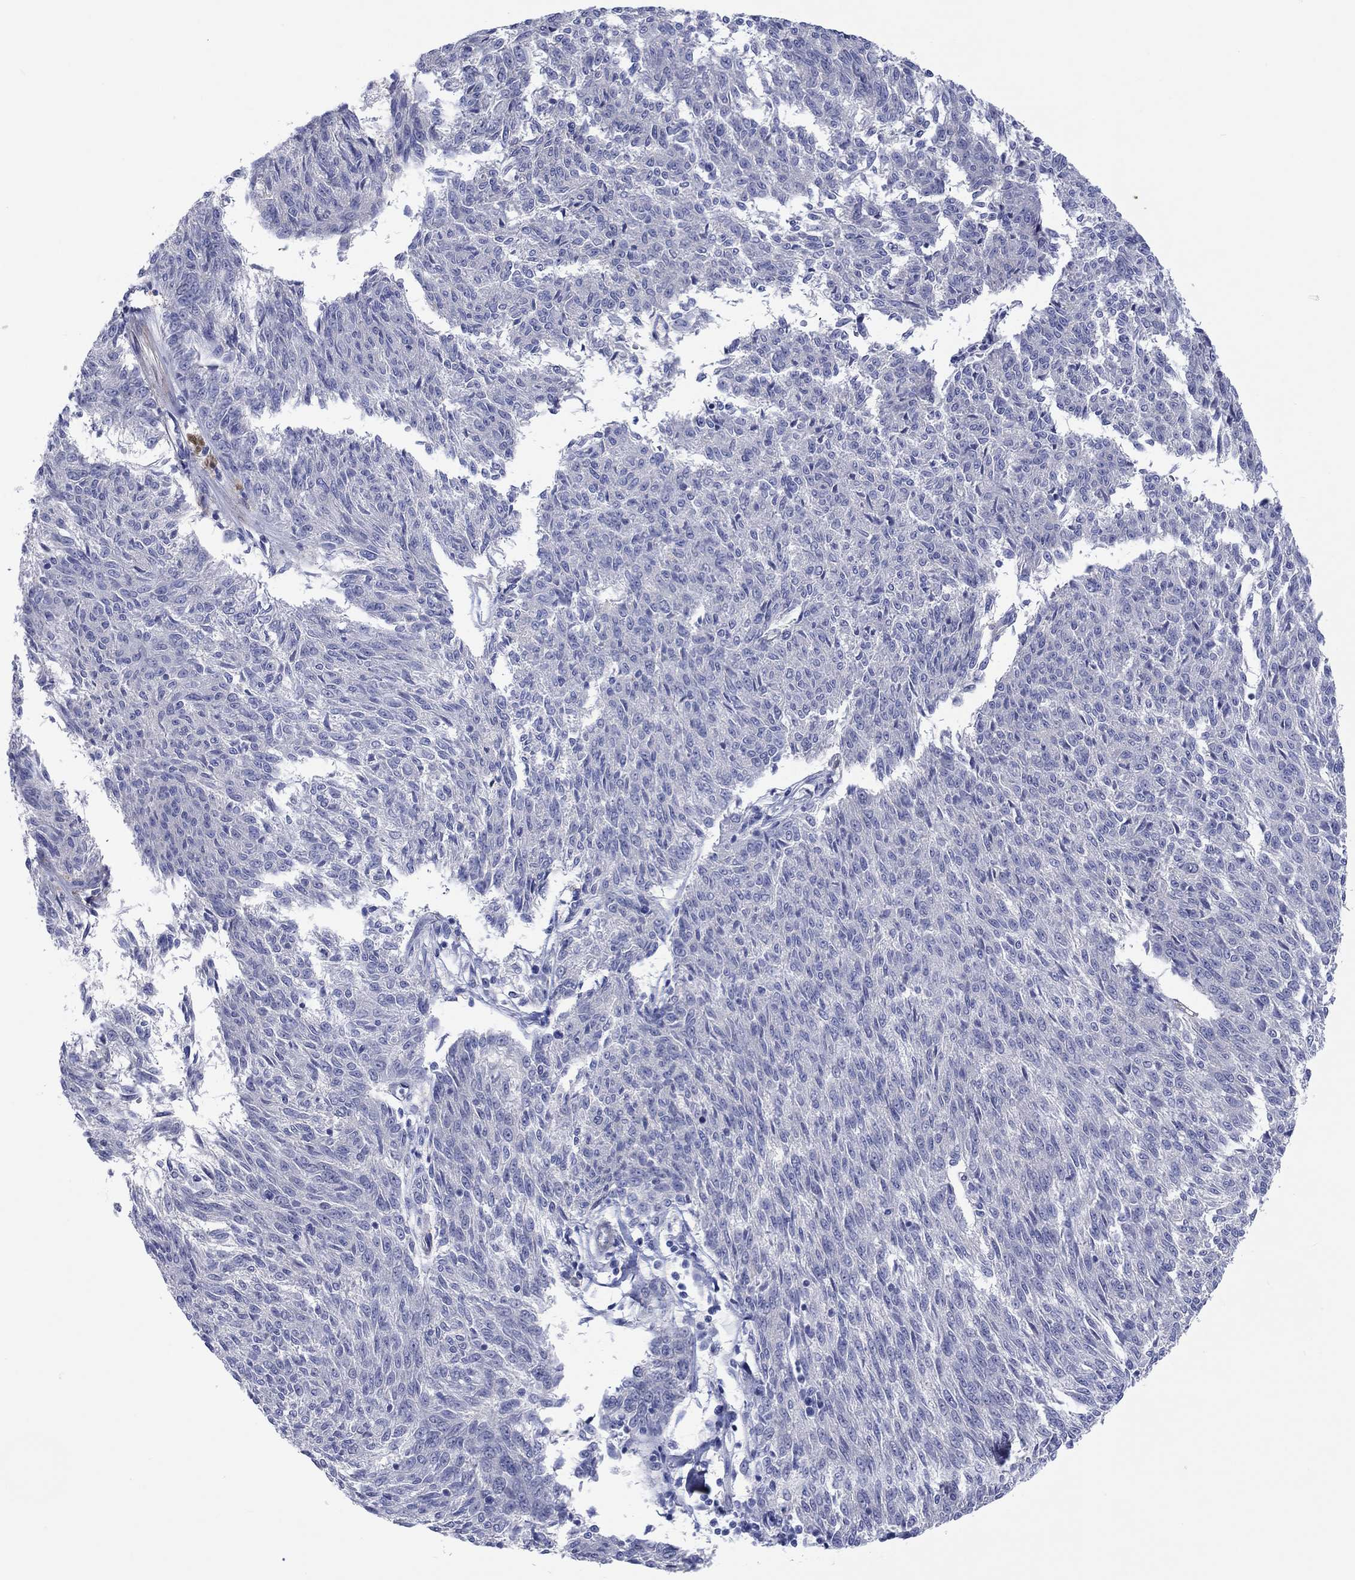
{"staining": {"intensity": "negative", "quantity": "none", "location": "none"}, "tissue": "melanoma", "cell_type": "Tumor cells", "image_type": "cancer", "snomed": [{"axis": "morphology", "description": "Malignant melanoma, NOS"}, {"axis": "topography", "description": "Skin"}], "caption": "This is an immunohistochemistry micrograph of malignant melanoma. There is no positivity in tumor cells.", "gene": "TPRN", "patient": {"sex": "female", "age": 72}}